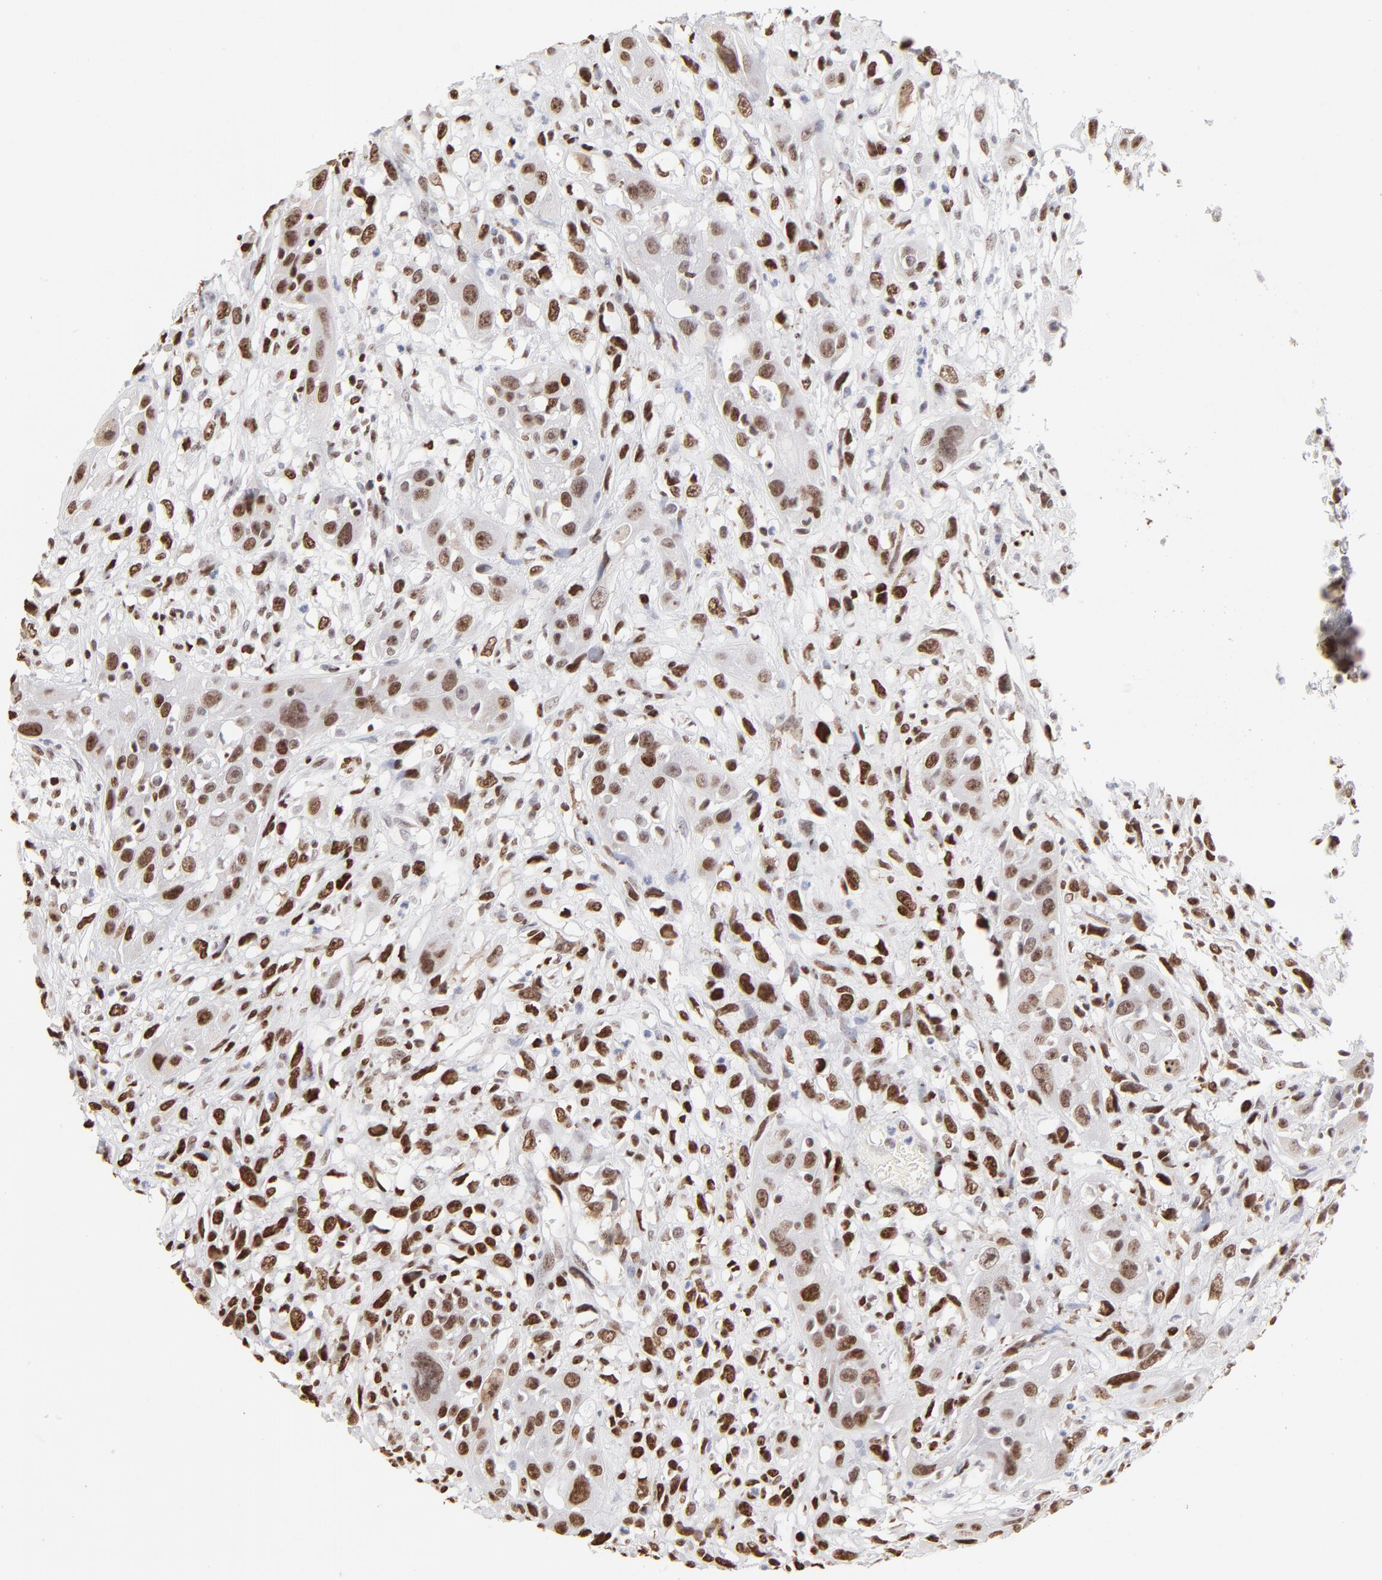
{"staining": {"intensity": "strong", "quantity": ">75%", "location": "nuclear"}, "tissue": "head and neck cancer", "cell_type": "Tumor cells", "image_type": "cancer", "snomed": [{"axis": "morphology", "description": "Necrosis, NOS"}, {"axis": "morphology", "description": "Neoplasm, malignant, NOS"}, {"axis": "topography", "description": "Salivary gland"}, {"axis": "topography", "description": "Head-Neck"}], "caption": "A high amount of strong nuclear positivity is seen in approximately >75% of tumor cells in malignant neoplasm (head and neck) tissue.", "gene": "PARP1", "patient": {"sex": "male", "age": 43}}